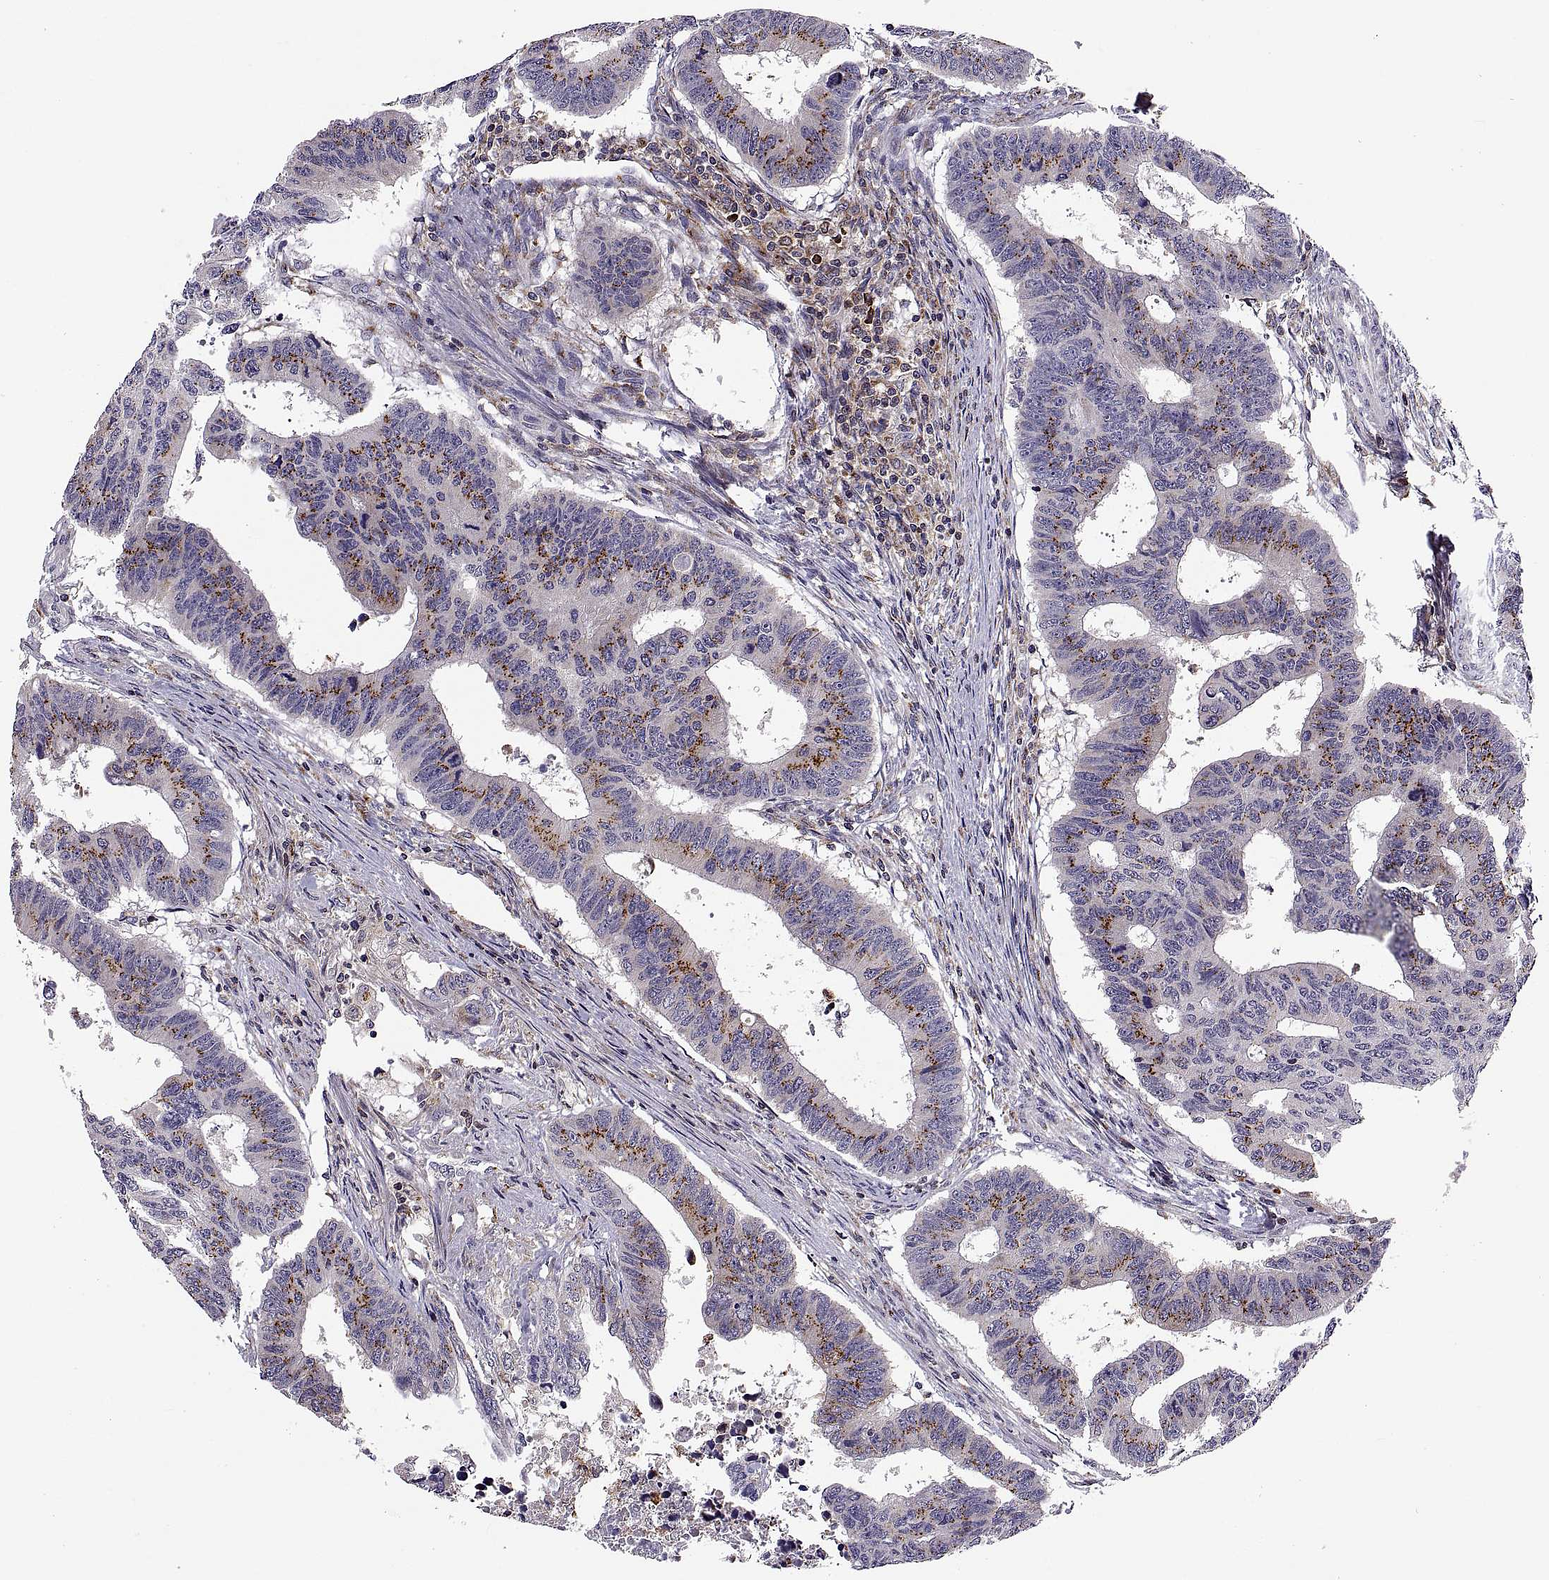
{"staining": {"intensity": "strong", "quantity": "<25%", "location": "cytoplasmic/membranous"}, "tissue": "colorectal cancer", "cell_type": "Tumor cells", "image_type": "cancer", "snomed": [{"axis": "morphology", "description": "Adenocarcinoma, NOS"}, {"axis": "topography", "description": "Rectum"}], "caption": "Immunohistochemical staining of human colorectal cancer (adenocarcinoma) exhibits medium levels of strong cytoplasmic/membranous positivity in approximately <25% of tumor cells. Nuclei are stained in blue.", "gene": "ACAP1", "patient": {"sex": "female", "age": 85}}